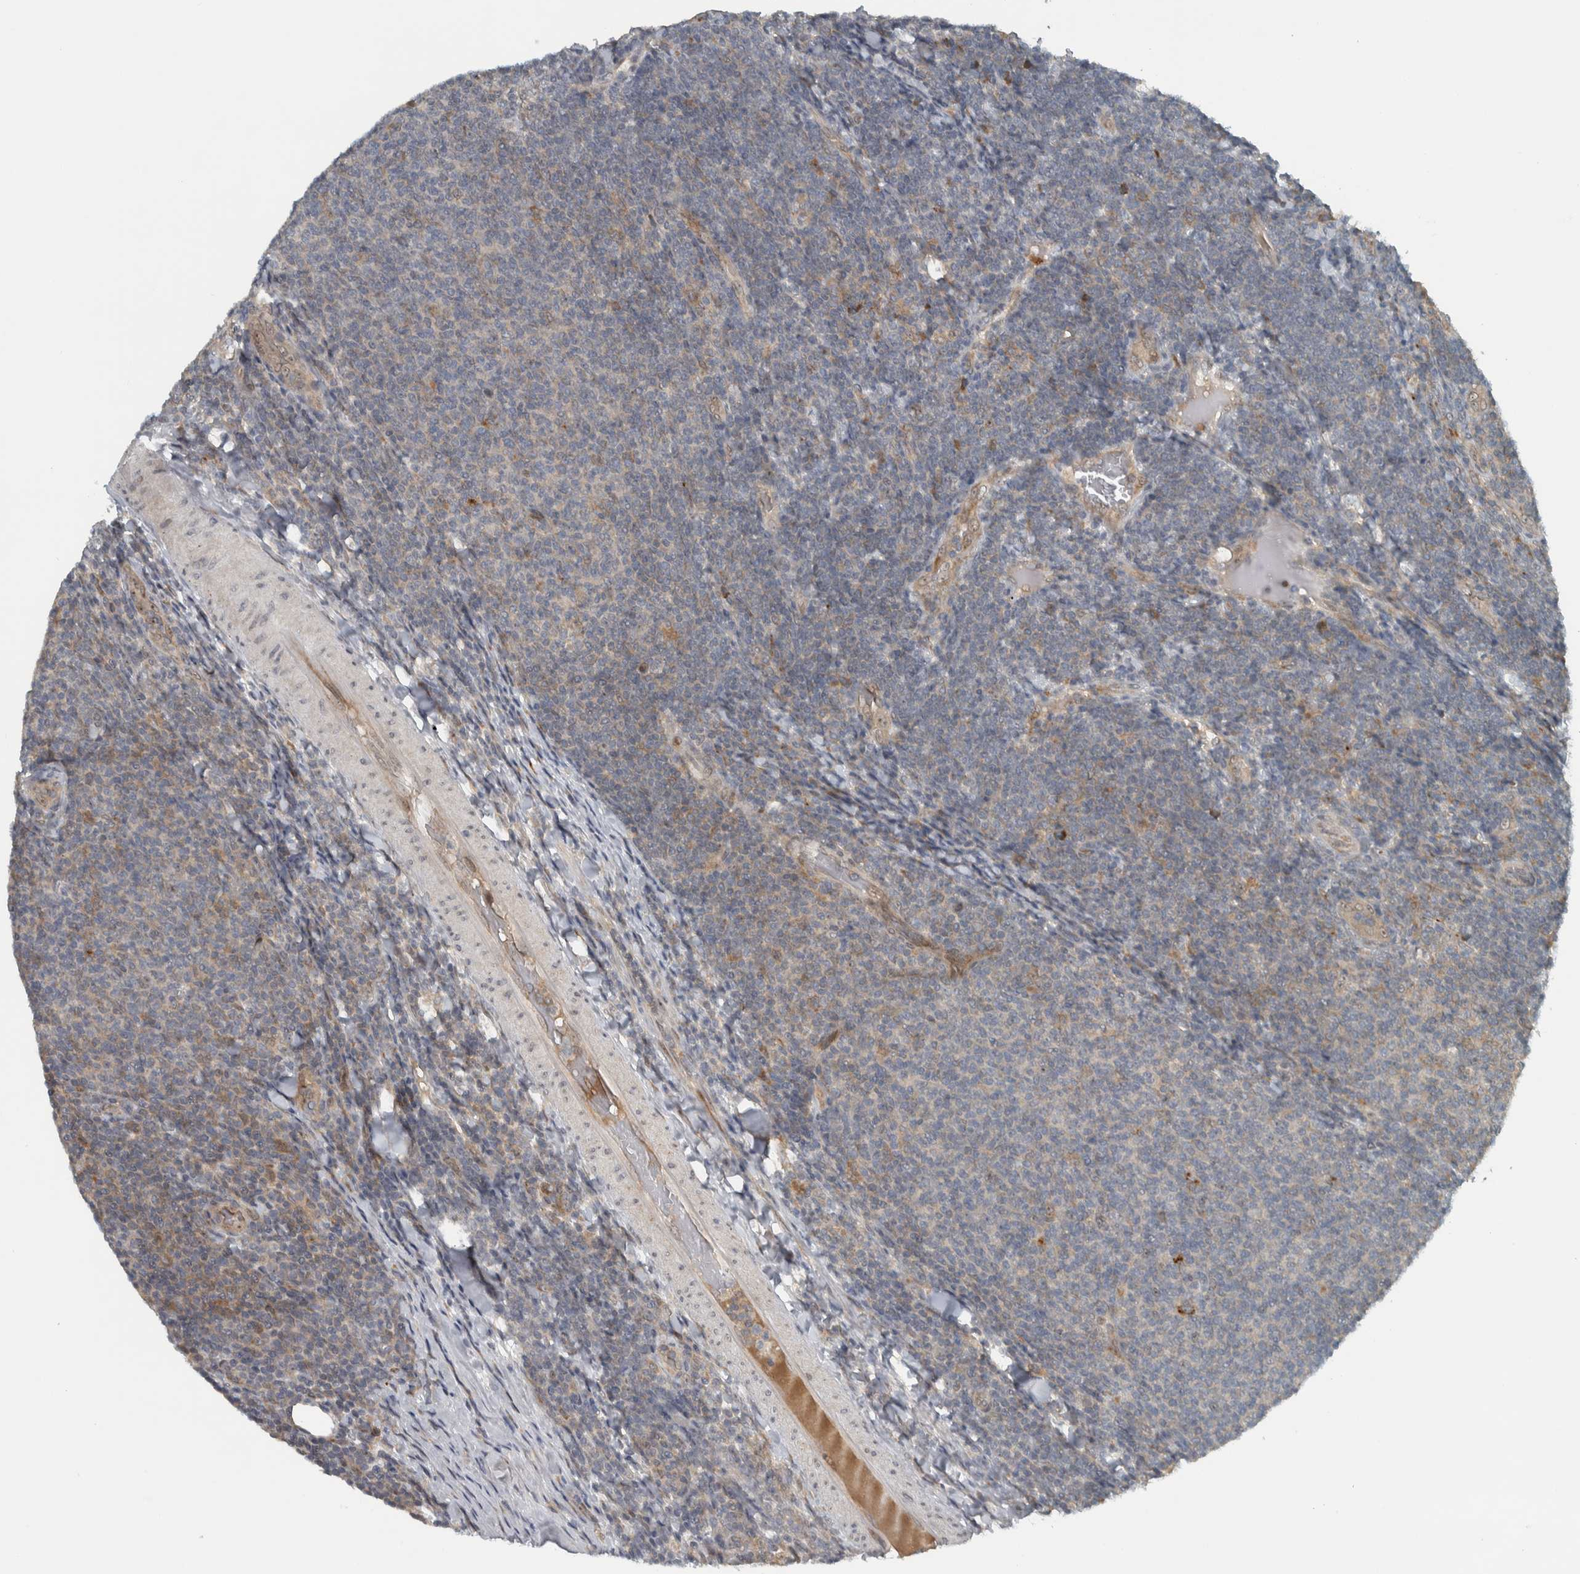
{"staining": {"intensity": "weak", "quantity": "<25%", "location": "nuclear"}, "tissue": "lymphoma", "cell_type": "Tumor cells", "image_type": "cancer", "snomed": [{"axis": "morphology", "description": "Malignant lymphoma, non-Hodgkin's type, Low grade"}, {"axis": "topography", "description": "Lymph node"}], "caption": "Malignant lymphoma, non-Hodgkin's type (low-grade) was stained to show a protein in brown. There is no significant positivity in tumor cells.", "gene": "XPO5", "patient": {"sex": "male", "age": 66}}